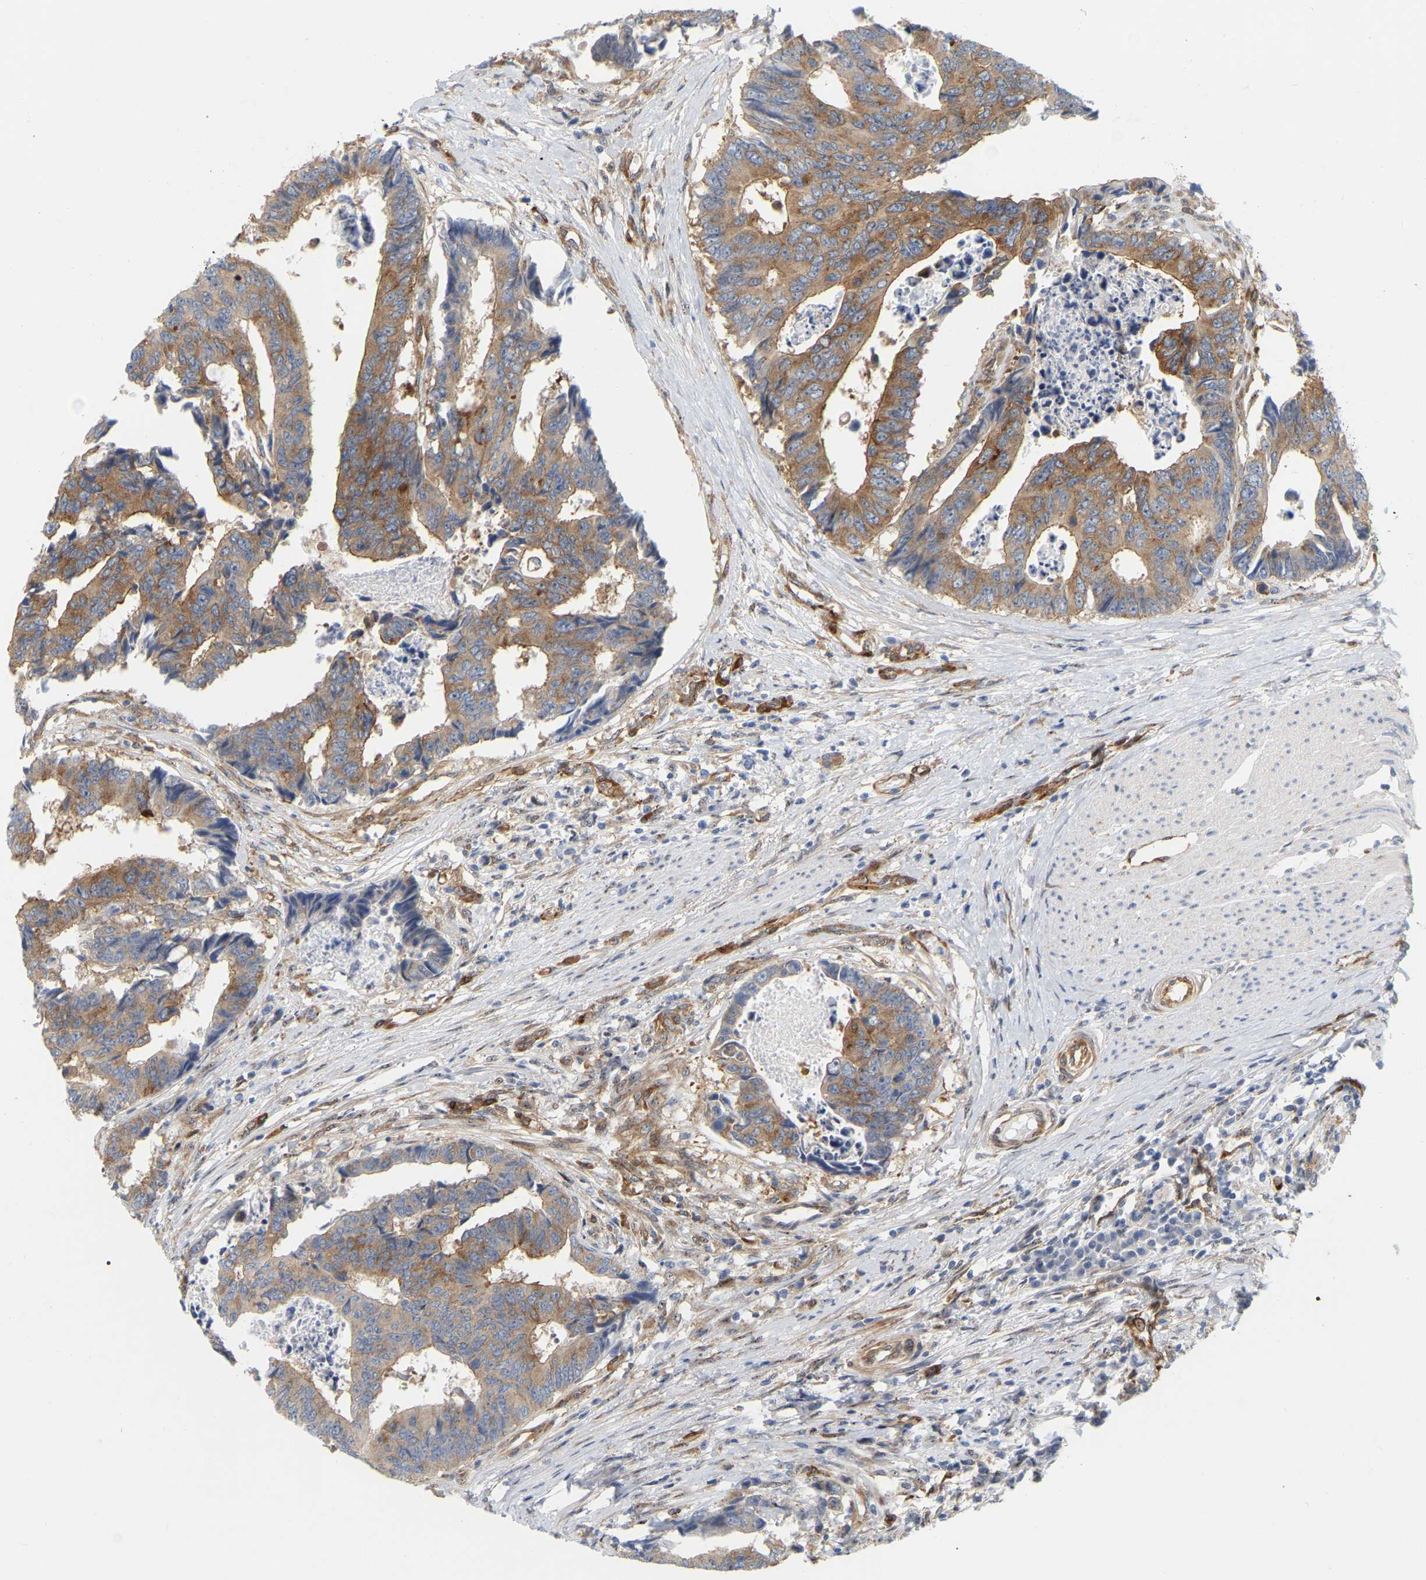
{"staining": {"intensity": "moderate", "quantity": ">75%", "location": "cytoplasmic/membranous"}, "tissue": "colorectal cancer", "cell_type": "Tumor cells", "image_type": "cancer", "snomed": [{"axis": "morphology", "description": "Adenocarcinoma, NOS"}, {"axis": "topography", "description": "Rectum"}], "caption": "Protein expression analysis of adenocarcinoma (colorectal) displays moderate cytoplasmic/membranous staining in approximately >75% of tumor cells.", "gene": "RAPH1", "patient": {"sex": "male", "age": 84}}